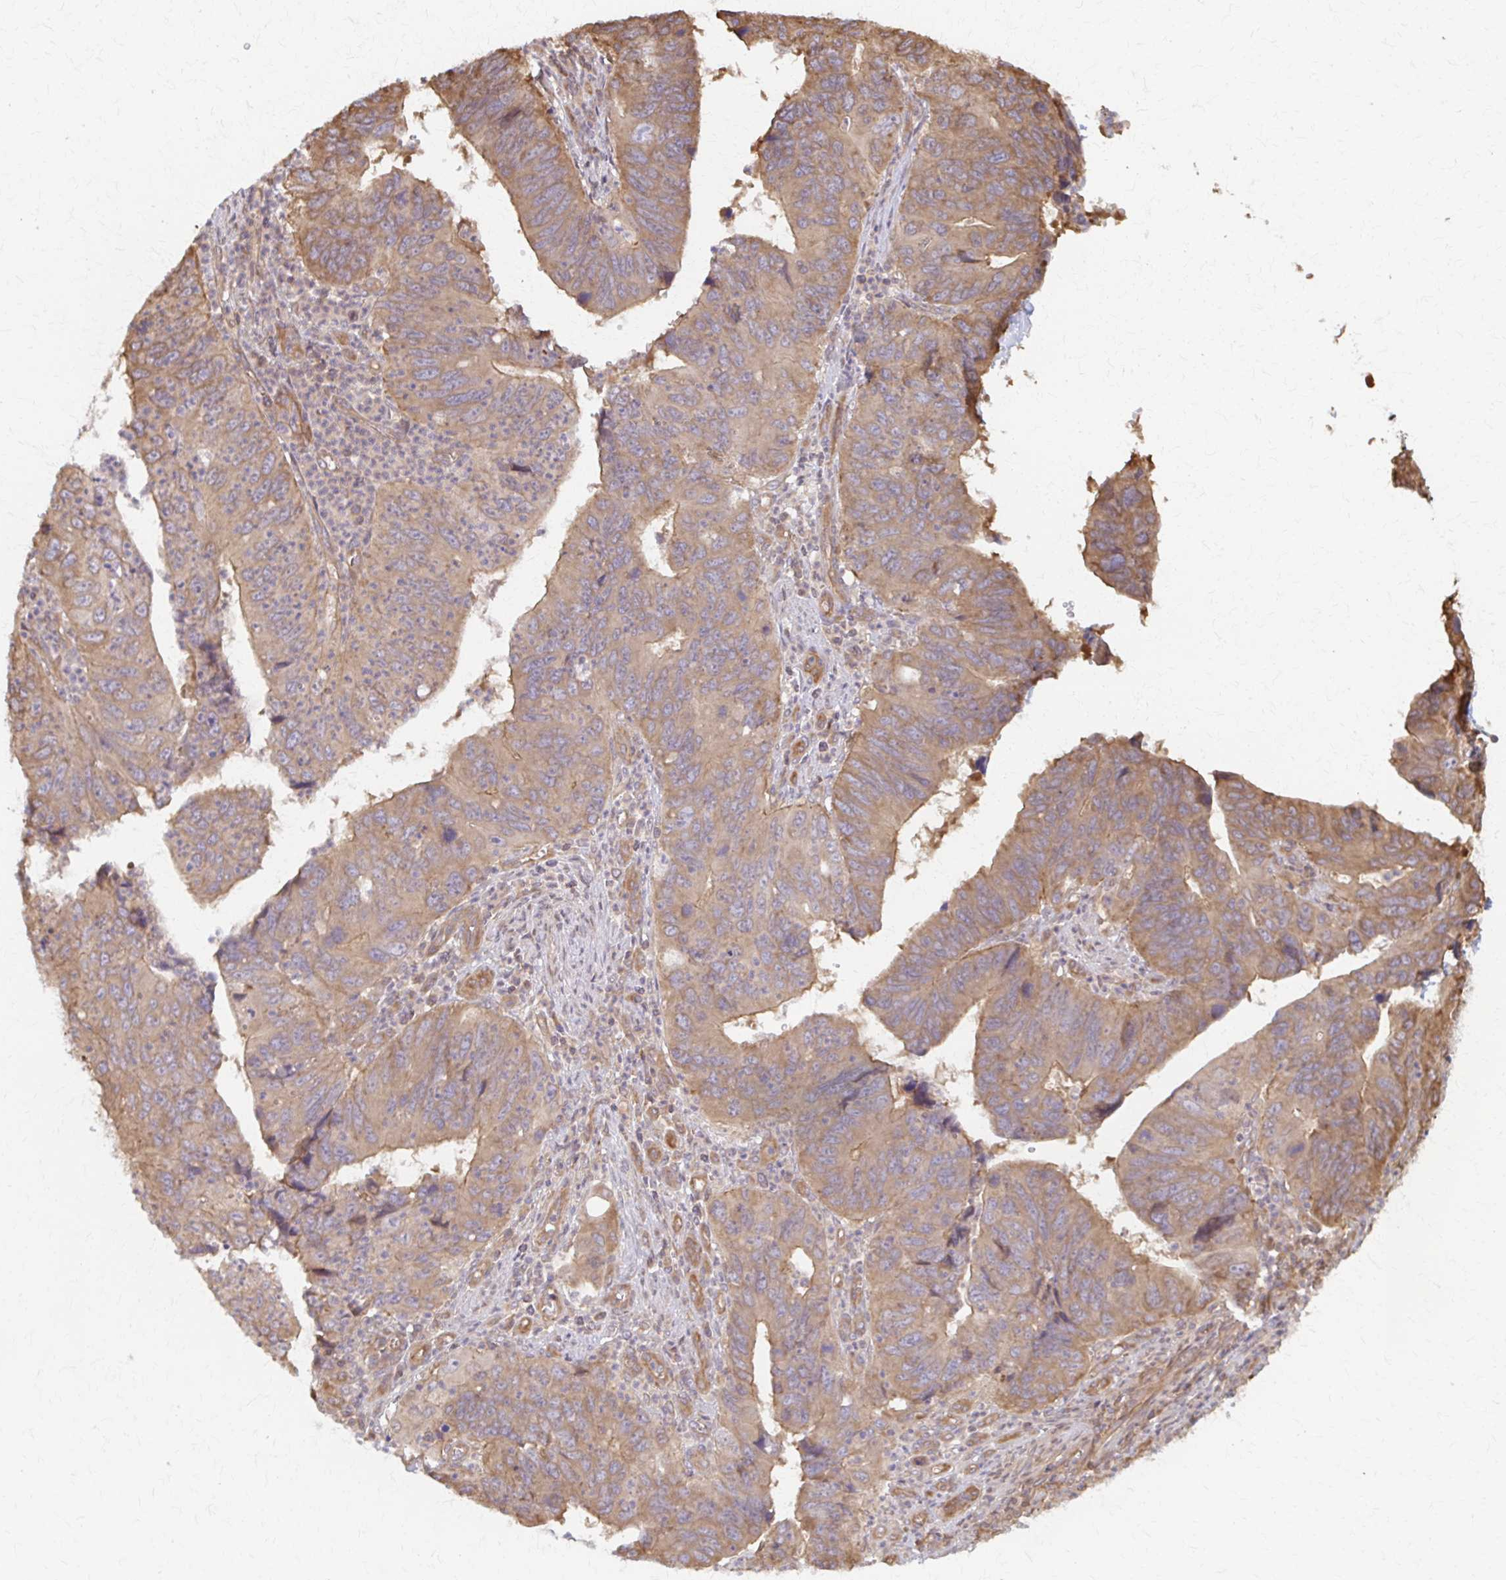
{"staining": {"intensity": "moderate", "quantity": ">75%", "location": "cytoplasmic/membranous"}, "tissue": "stomach cancer", "cell_type": "Tumor cells", "image_type": "cancer", "snomed": [{"axis": "morphology", "description": "Adenocarcinoma, NOS"}, {"axis": "topography", "description": "Stomach"}], "caption": "Tumor cells exhibit medium levels of moderate cytoplasmic/membranous positivity in approximately >75% of cells in stomach adenocarcinoma.", "gene": "ARHGAP35", "patient": {"sex": "male", "age": 59}}